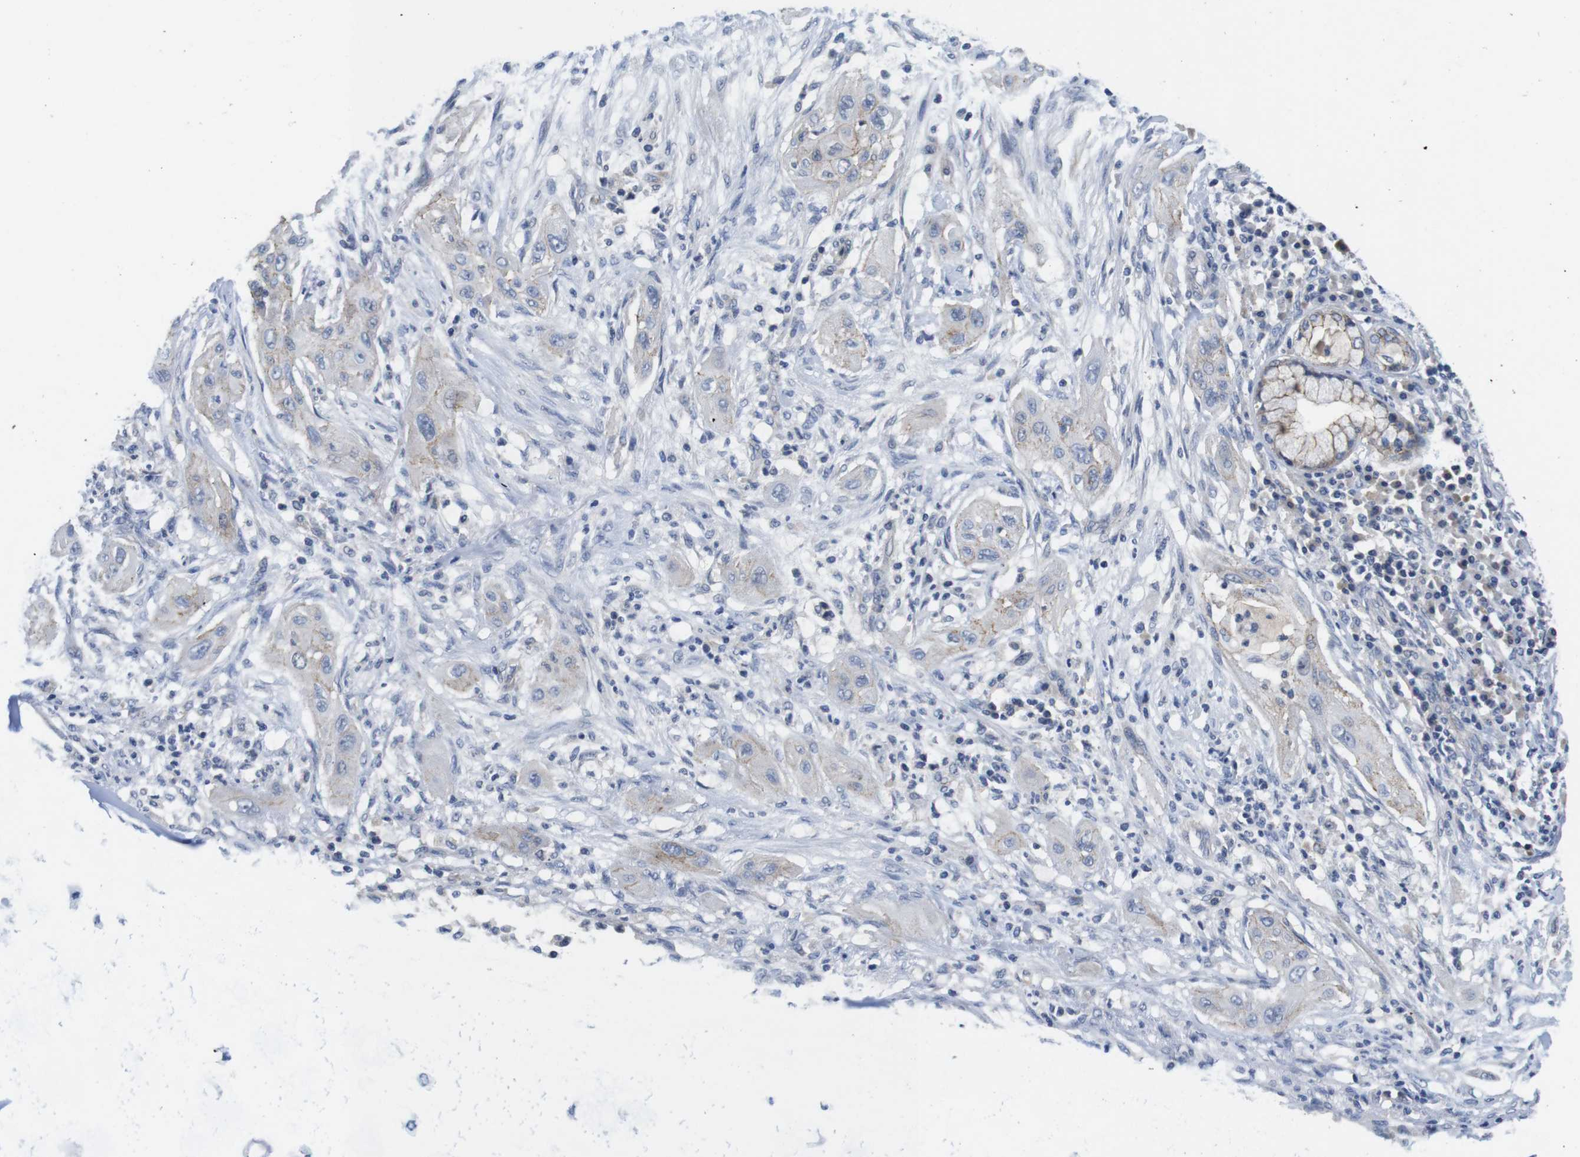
{"staining": {"intensity": "negative", "quantity": "none", "location": "none"}, "tissue": "lung cancer", "cell_type": "Tumor cells", "image_type": "cancer", "snomed": [{"axis": "morphology", "description": "Squamous cell carcinoma, NOS"}, {"axis": "topography", "description": "Lung"}], "caption": "This is a micrograph of immunohistochemistry staining of squamous cell carcinoma (lung), which shows no expression in tumor cells. The staining was performed using DAB to visualize the protein expression in brown, while the nuclei were stained in blue with hematoxylin (Magnification: 20x).", "gene": "SCRIB", "patient": {"sex": "female", "age": 47}}